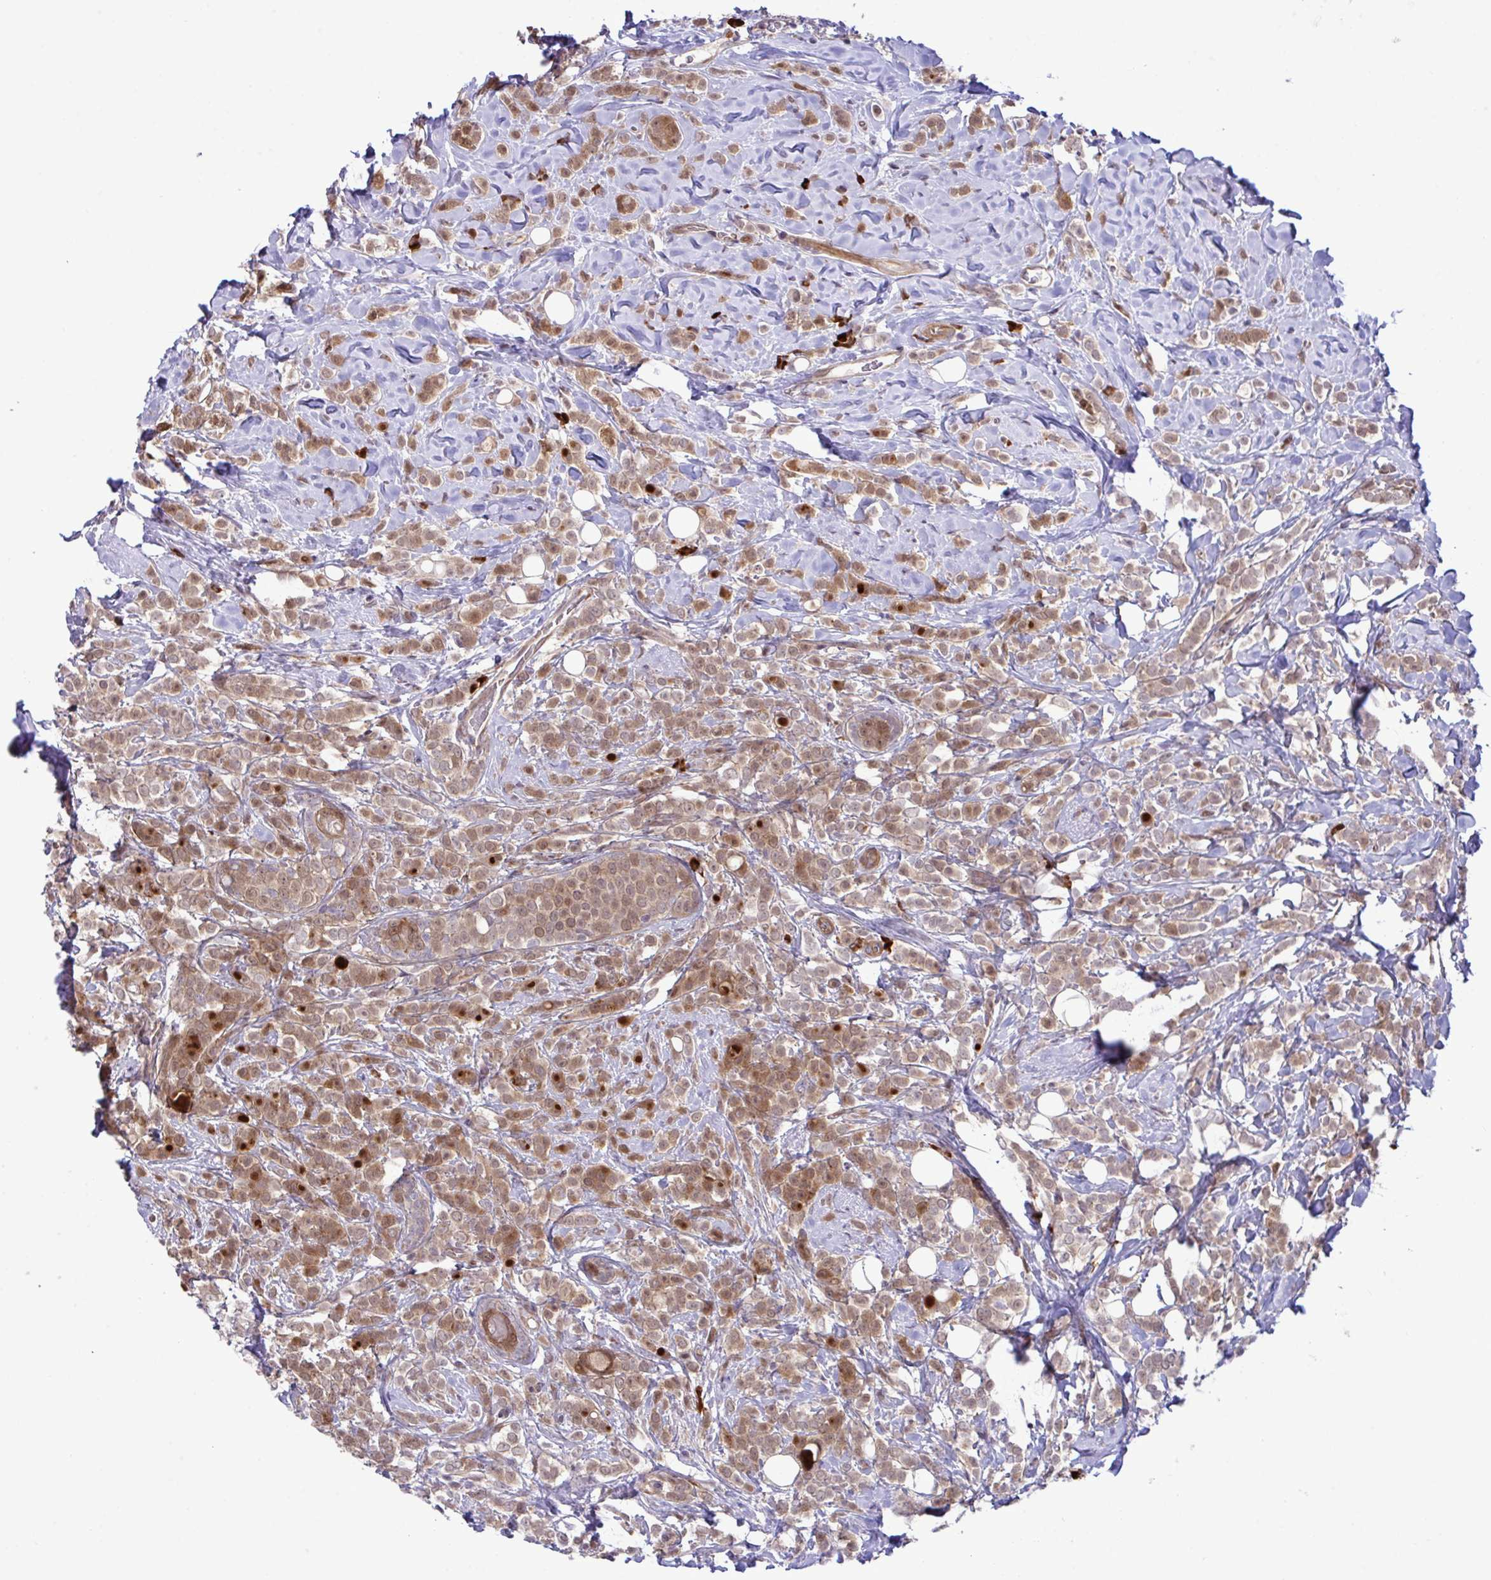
{"staining": {"intensity": "moderate", "quantity": ">75%", "location": "cytoplasmic/membranous,nuclear"}, "tissue": "breast cancer", "cell_type": "Tumor cells", "image_type": "cancer", "snomed": [{"axis": "morphology", "description": "Lobular carcinoma"}, {"axis": "topography", "description": "Breast"}], "caption": "Lobular carcinoma (breast) tissue shows moderate cytoplasmic/membranous and nuclear staining in approximately >75% of tumor cells, visualized by immunohistochemistry.", "gene": "CMPK1", "patient": {"sex": "female", "age": 49}}